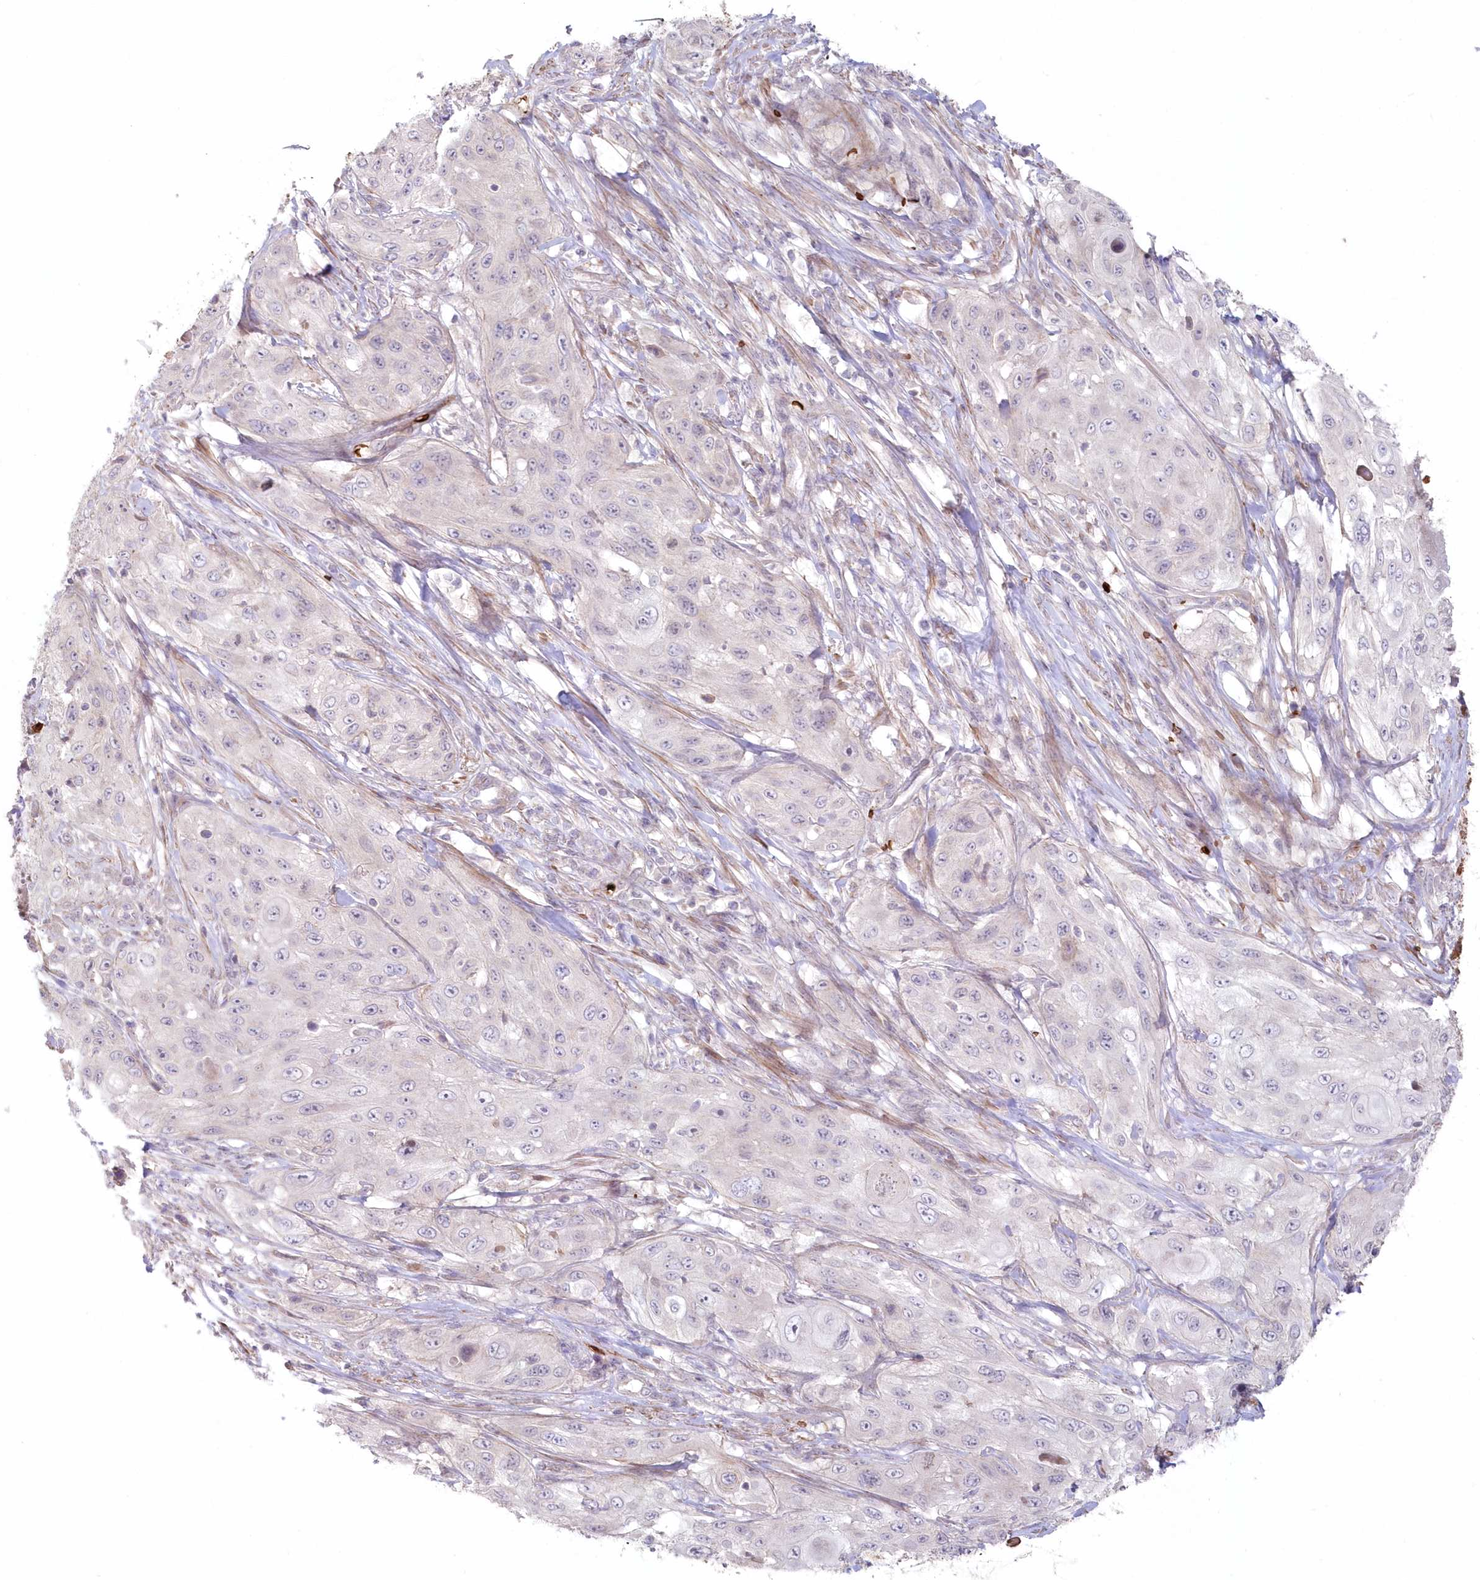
{"staining": {"intensity": "negative", "quantity": "none", "location": "none"}, "tissue": "cervical cancer", "cell_type": "Tumor cells", "image_type": "cancer", "snomed": [{"axis": "morphology", "description": "Squamous cell carcinoma, NOS"}, {"axis": "topography", "description": "Cervix"}], "caption": "DAB immunohistochemical staining of cervical squamous cell carcinoma displays no significant positivity in tumor cells.", "gene": "SERINC1", "patient": {"sex": "female", "age": 42}}